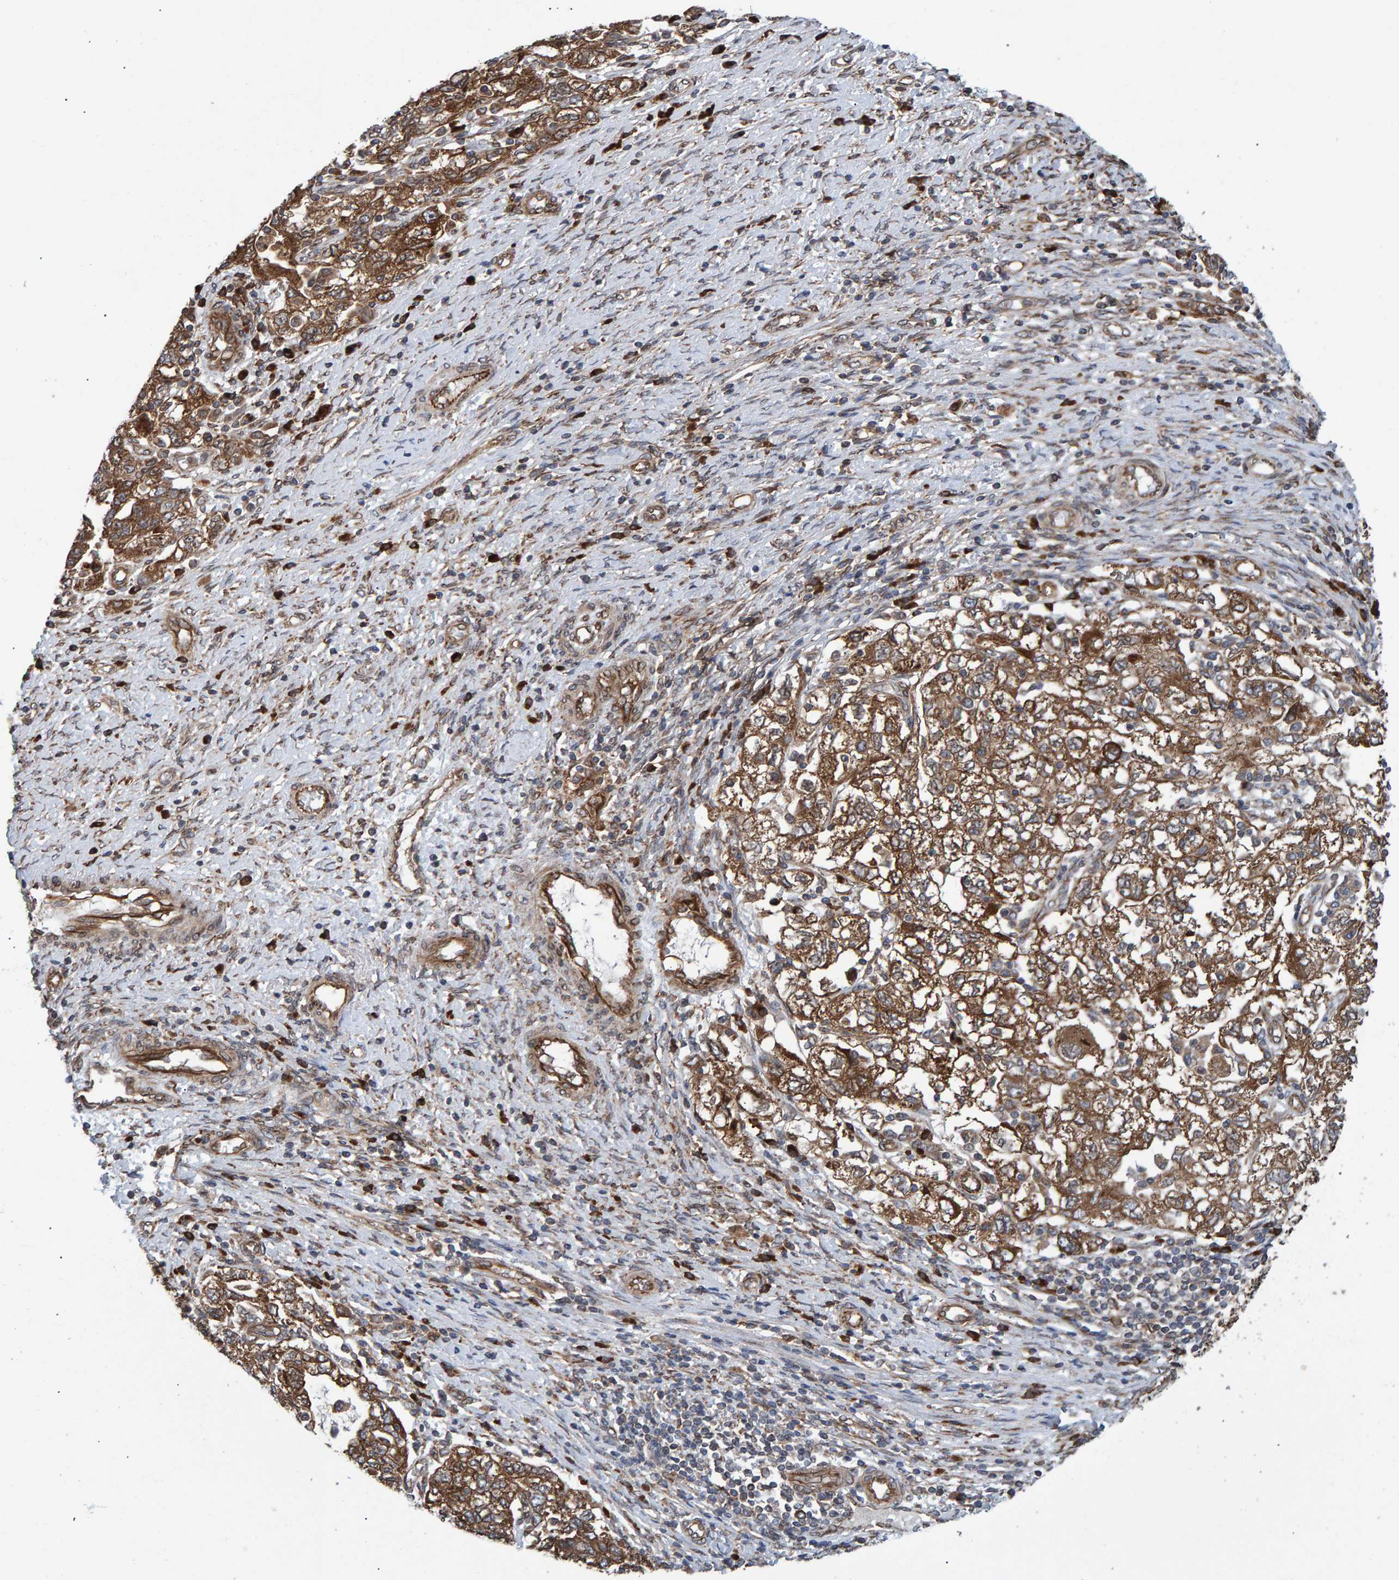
{"staining": {"intensity": "moderate", "quantity": ">75%", "location": "cytoplasmic/membranous"}, "tissue": "ovarian cancer", "cell_type": "Tumor cells", "image_type": "cancer", "snomed": [{"axis": "morphology", "description": "Carcinoma, NOS"}, {"axis": "morphology", "description": "Cystadenocarcinoma, serous, NOS"}, {"axis": "topography", "description": "Ovary"}], "caption": "Brown immunohistochemical staining in human serous cystadenocarcinoma (ovarian) exhibits moderate cytoplasmic/membranous staining in approximately >75% of tumor cells.", "gene": "FAM117A", "patient": {"sex": "female", "age": 69}}